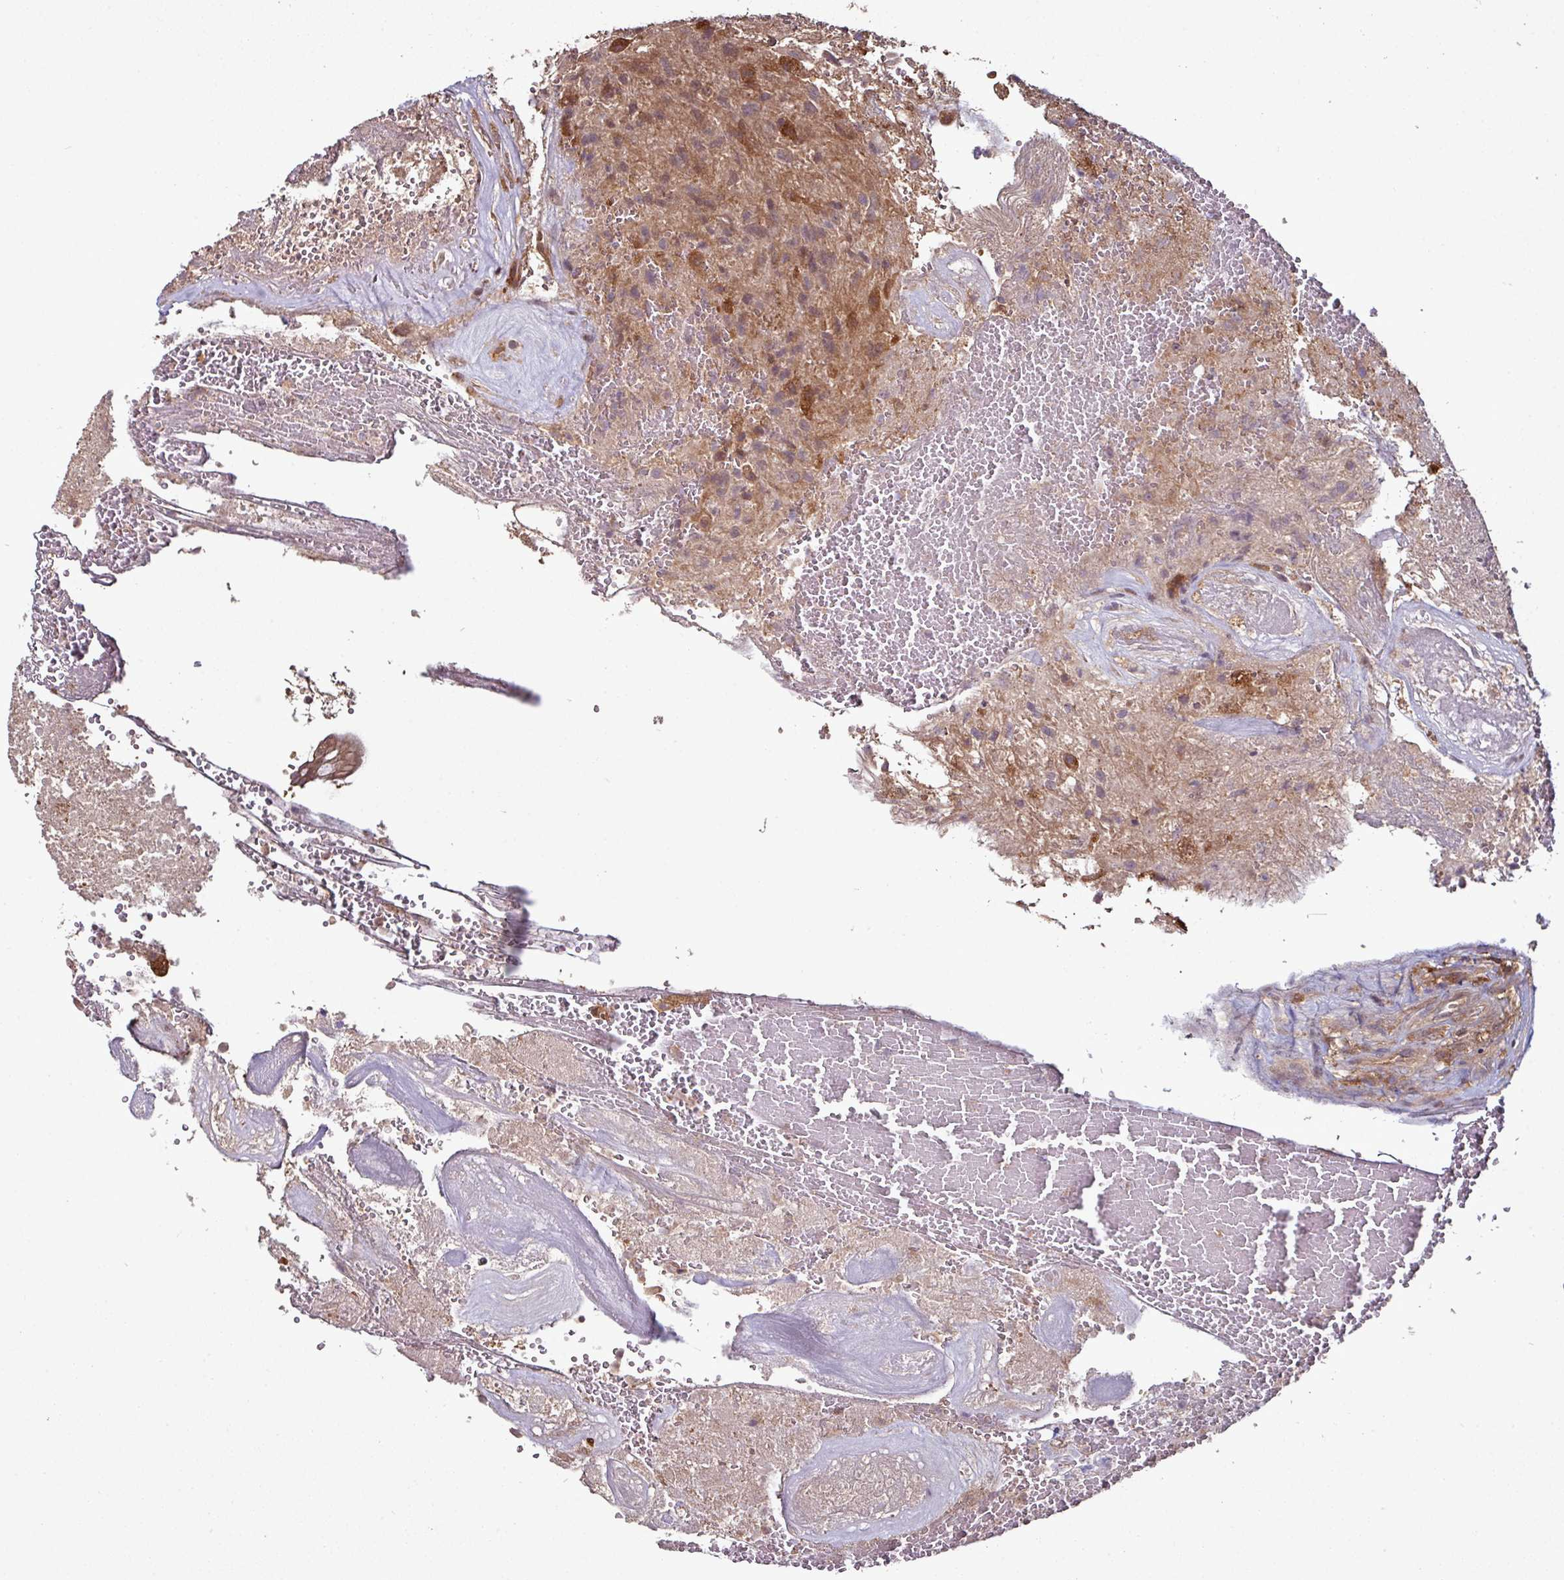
{"staining": {"intensity": "weak", "quantity": "25%-75%", "location": "cytoplasmic/membranous"}, "tissue": "glioma", "cell_type": "Tumor cells", "image_type": "cancer", "snomed": [{"axis": "morphology", "description": "Glioma, malignant, High grade"}, {"axis": "topography", "description": "Brain"}], "caption": "Immunohistochemical staining of human glioma demonstrates weak cytoplasmic/membranous protein positivity in about 25%-75% of tumor cells. (DAB (3,3'-diaminobenzidine) IHC with brightfield microscopy, high magnification).", "gene": "GNPDA1", "patient": {"sex": "male", "age": 56}}